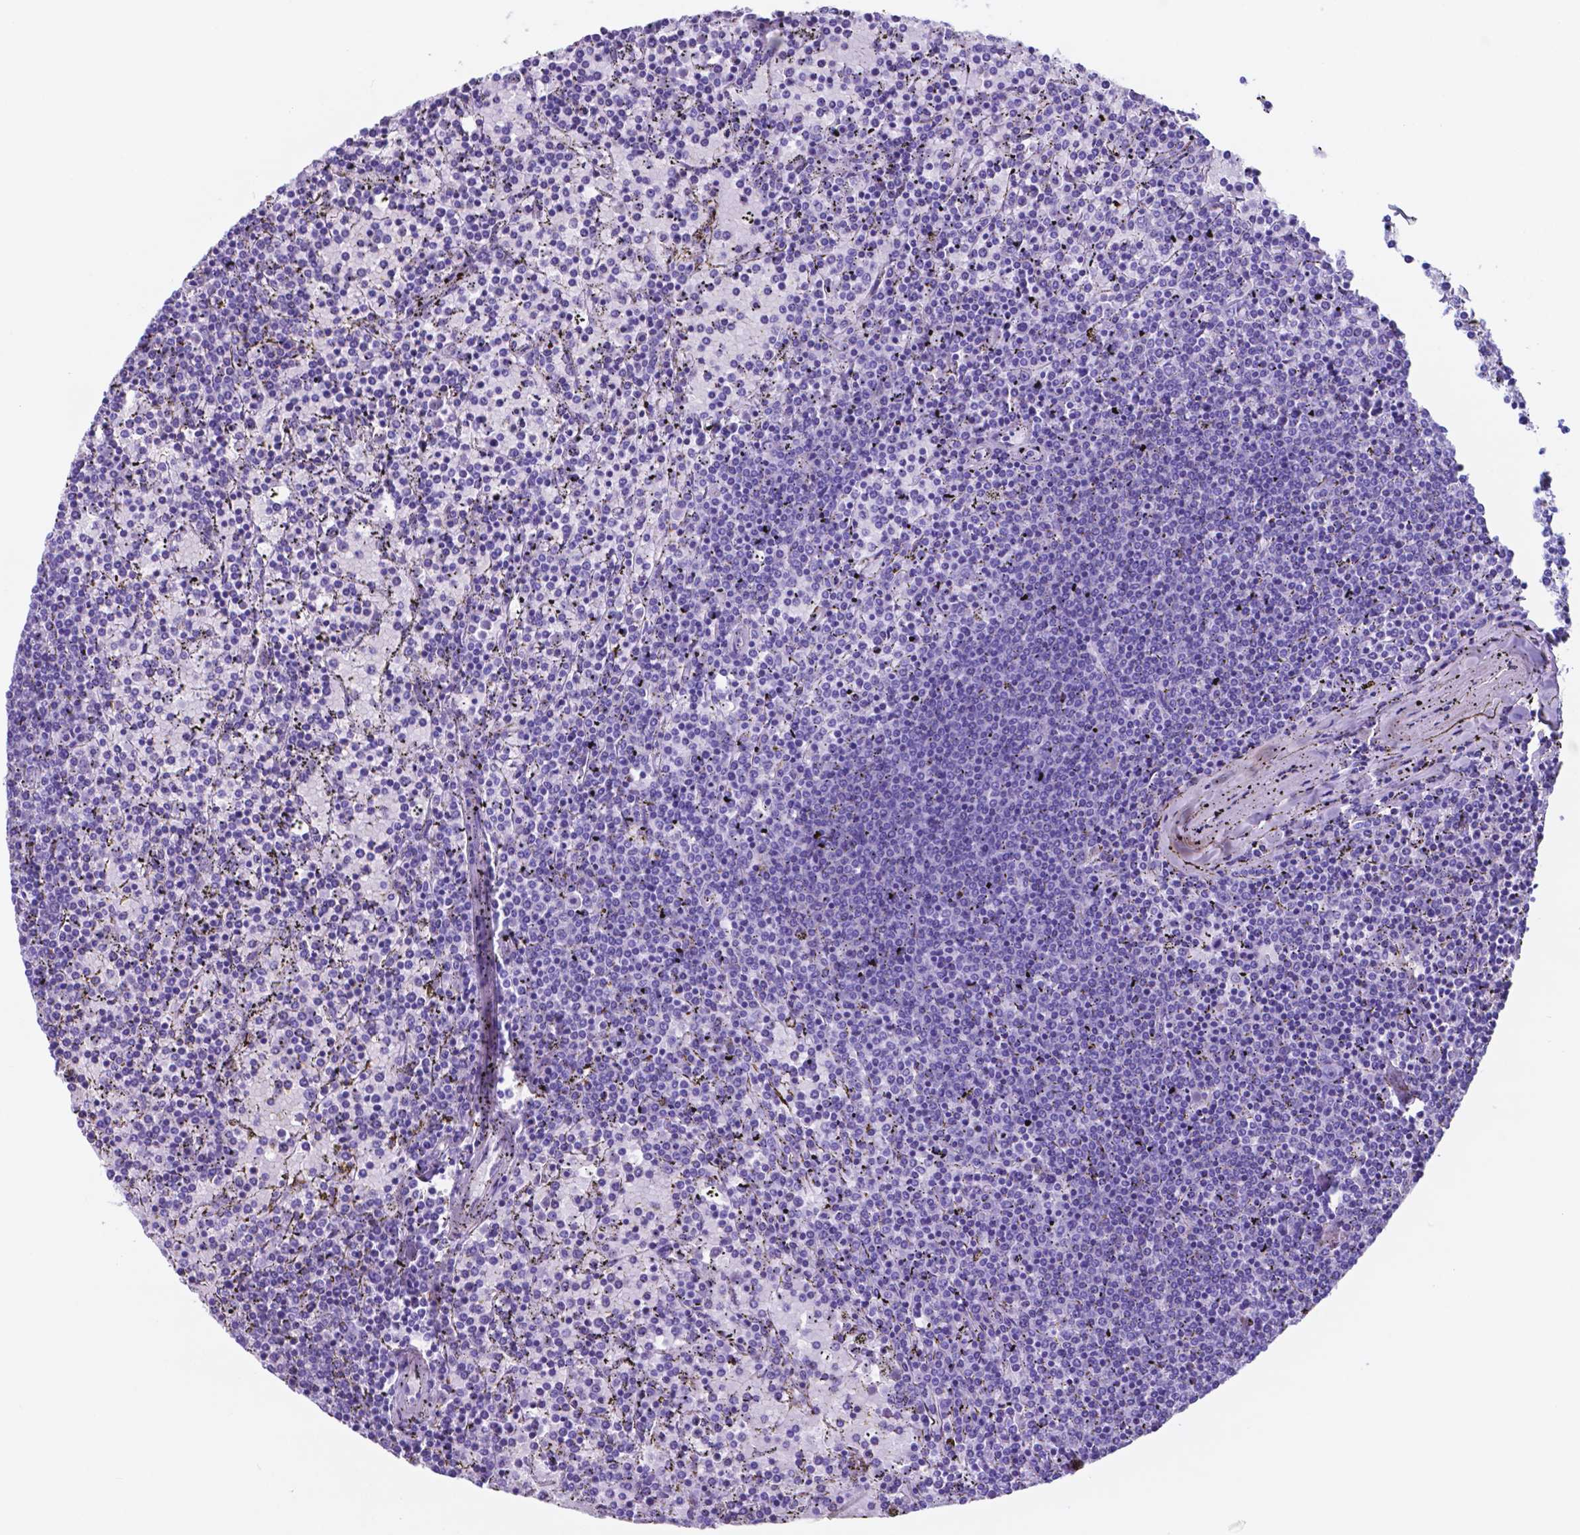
{"staining": {"intensity": "negative", "quantity": "none", "location": "none"}, "tissue": "lymphoma", "cell_type": "Tumor cells", "image_type": "cancer", "snomed": [{"axis": "morphology", "description": "Malignant lymphoma, non-Hodgkin's type, Low grade"}, {"axis": "topography", "description": "Spleen"}], "caption": "An immunohistochemistry (IHC) image of lymphoma is shown. There is no staining in tumor cells of lymphoma.", "gene": "DNAAF8", "patient": {"sex": "female", "age": 77}}